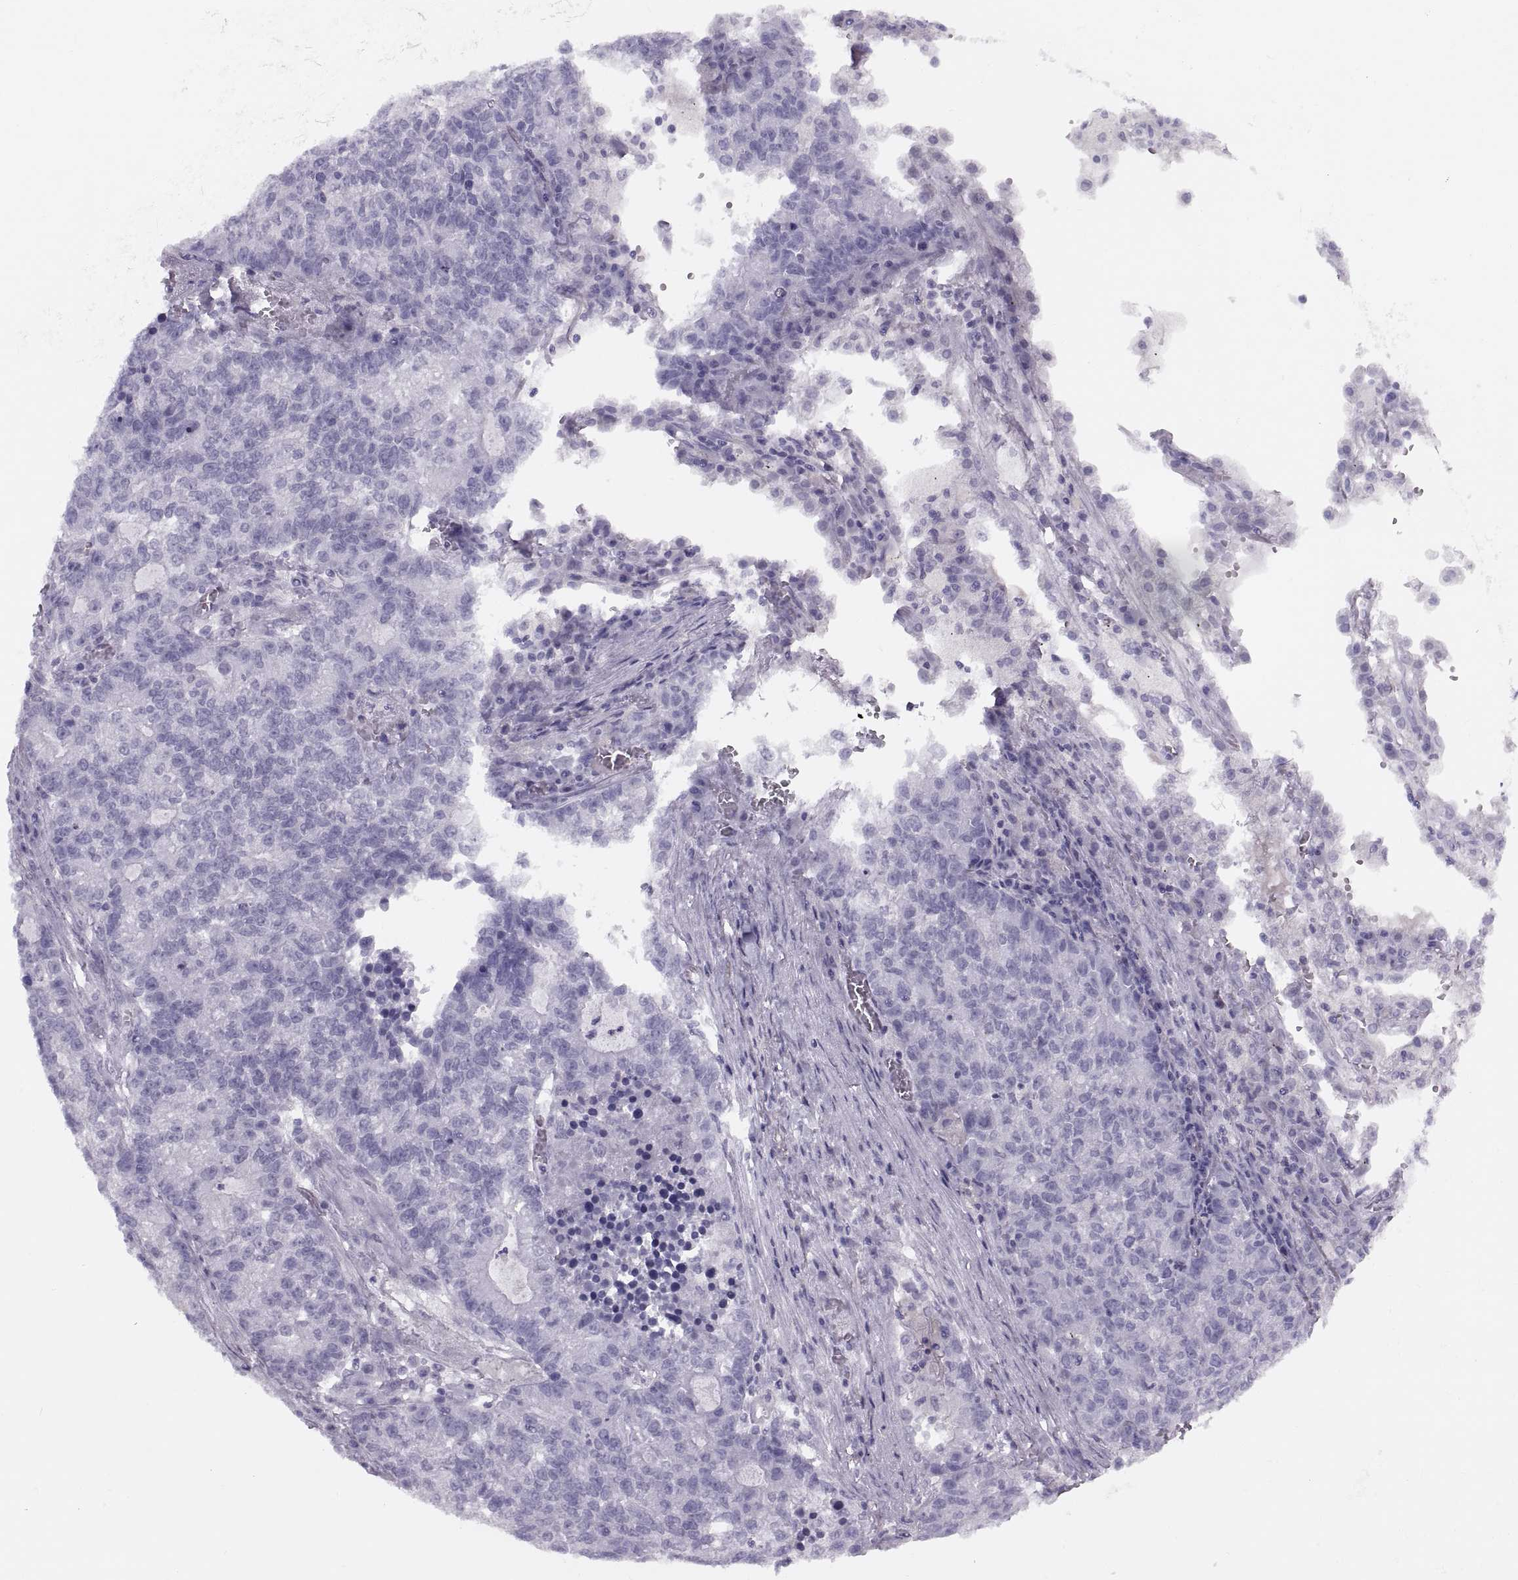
{"staining": {"intensity": "negative", "quantity": "none", "location": "none"}, "tissue": "lung cancer", "cell_type": "Tumor cells", "image_type": "cancer", "snomed": [{"axis": "morphology", "description": "Adenocarcinoma, NOS"}, {"axis": "topography", "description": "Lung"}], "caption": "Tumor cells show no significant positivity in lung cancer (adenocarcinoma).", "gene": "FAM24A", "patient": {"sex": "male", "age": 57}}